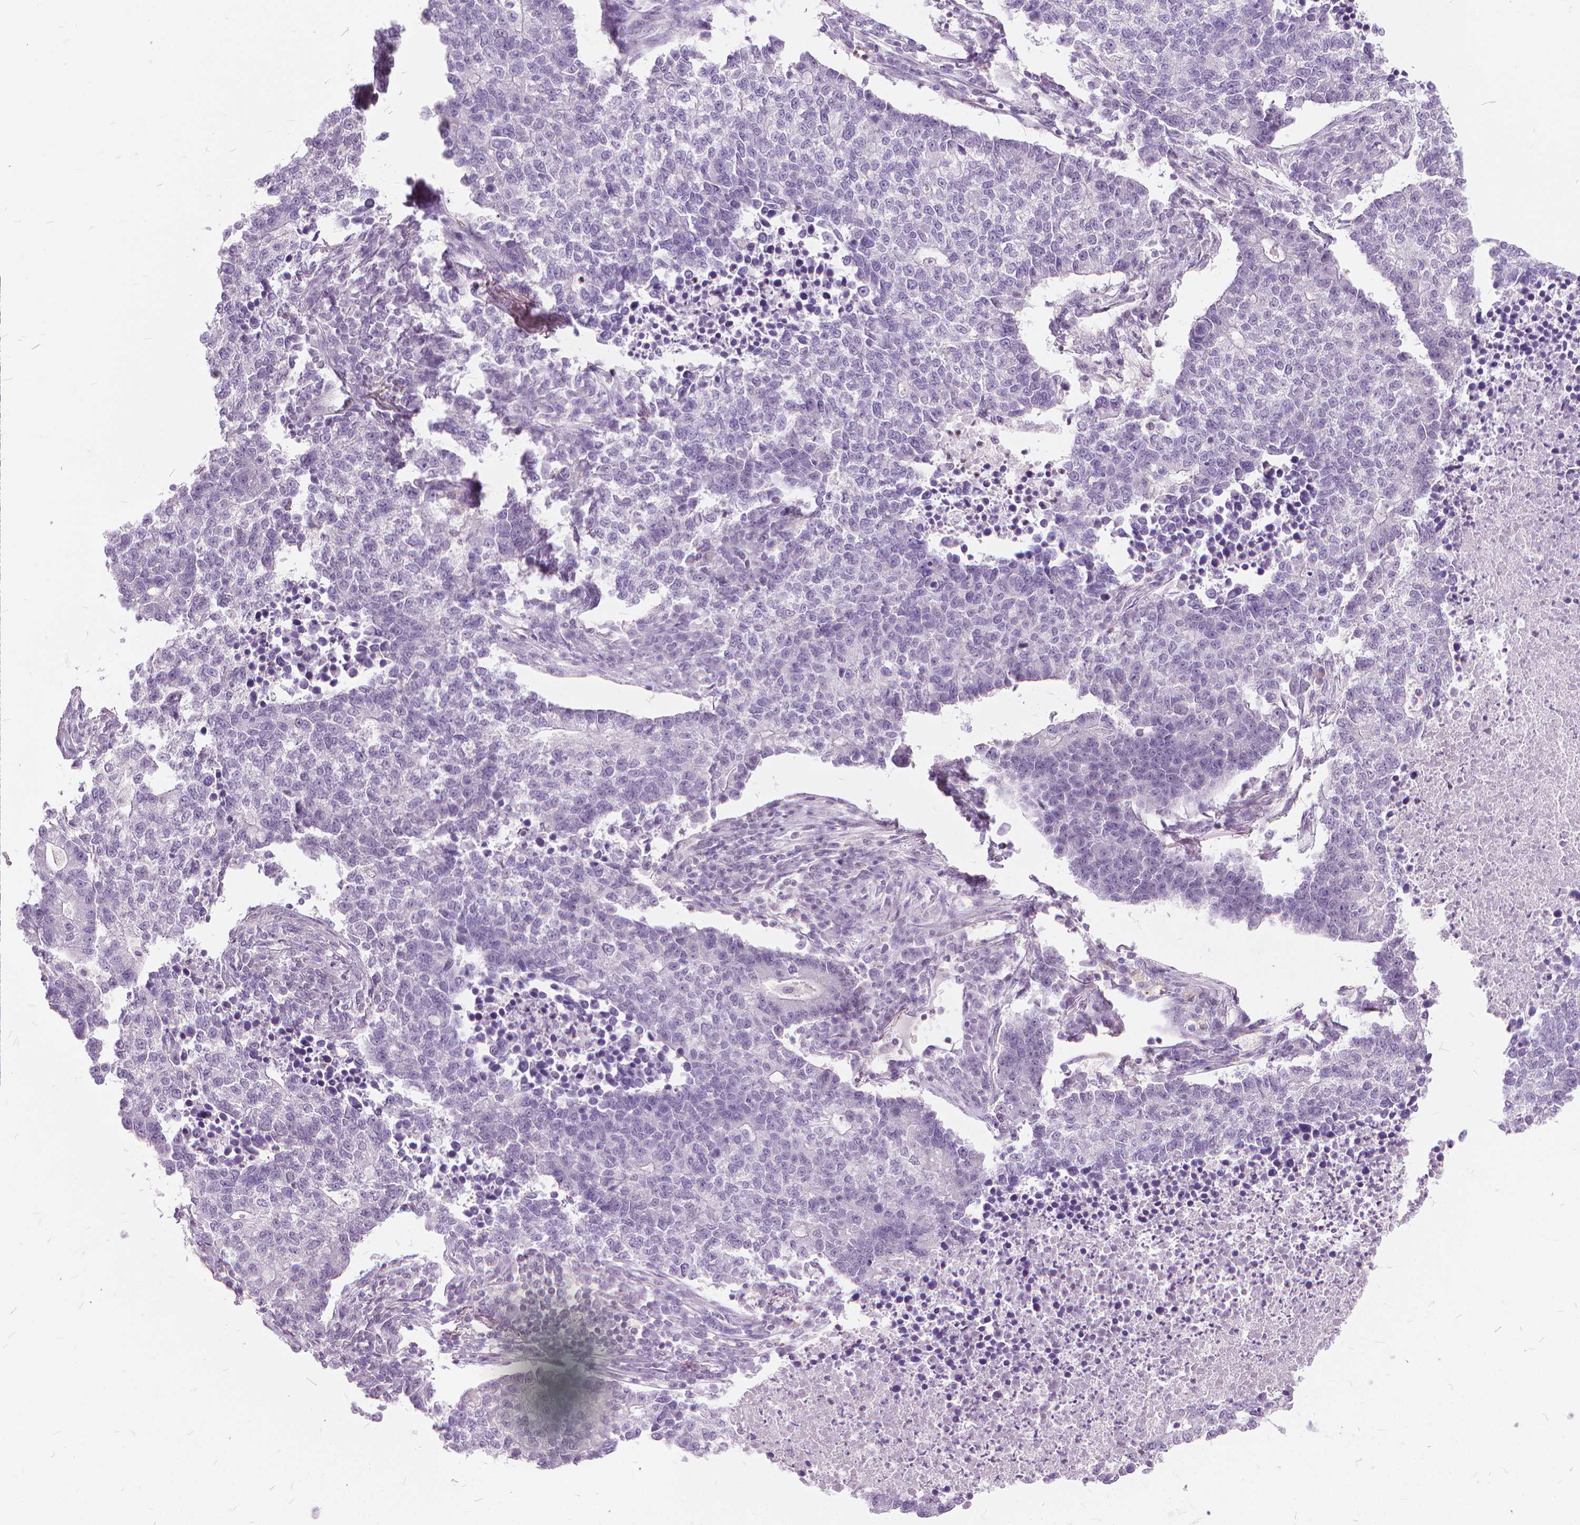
{"staining": {"intensity": "negative", "quantity": "none", "location": "none"}, "tissue": "lung cancer", "cell_type": "Tumor cells", "image_type": "cancer", "snomed": [{"axis": "morphology", "description": "Adenocarcinoma, NOS"}, {"axis": "topography", "description": "Lung"}], "caption": "Immunohistochemistry (IHC) micrograph of neoplastic tissue: human lung cancer (adenocarcinoma) stained with DAB (3,3'-diaminobenzidine) shows no significant protein positivity in tumor cells. (DAB (3,3'-diaminobenzidine) immunohistochemistry (IHC) visualized using brightfield microscopy, high magnification).", "gene": "STAT5B", "patient": {"sex": "male", "age": 57}}